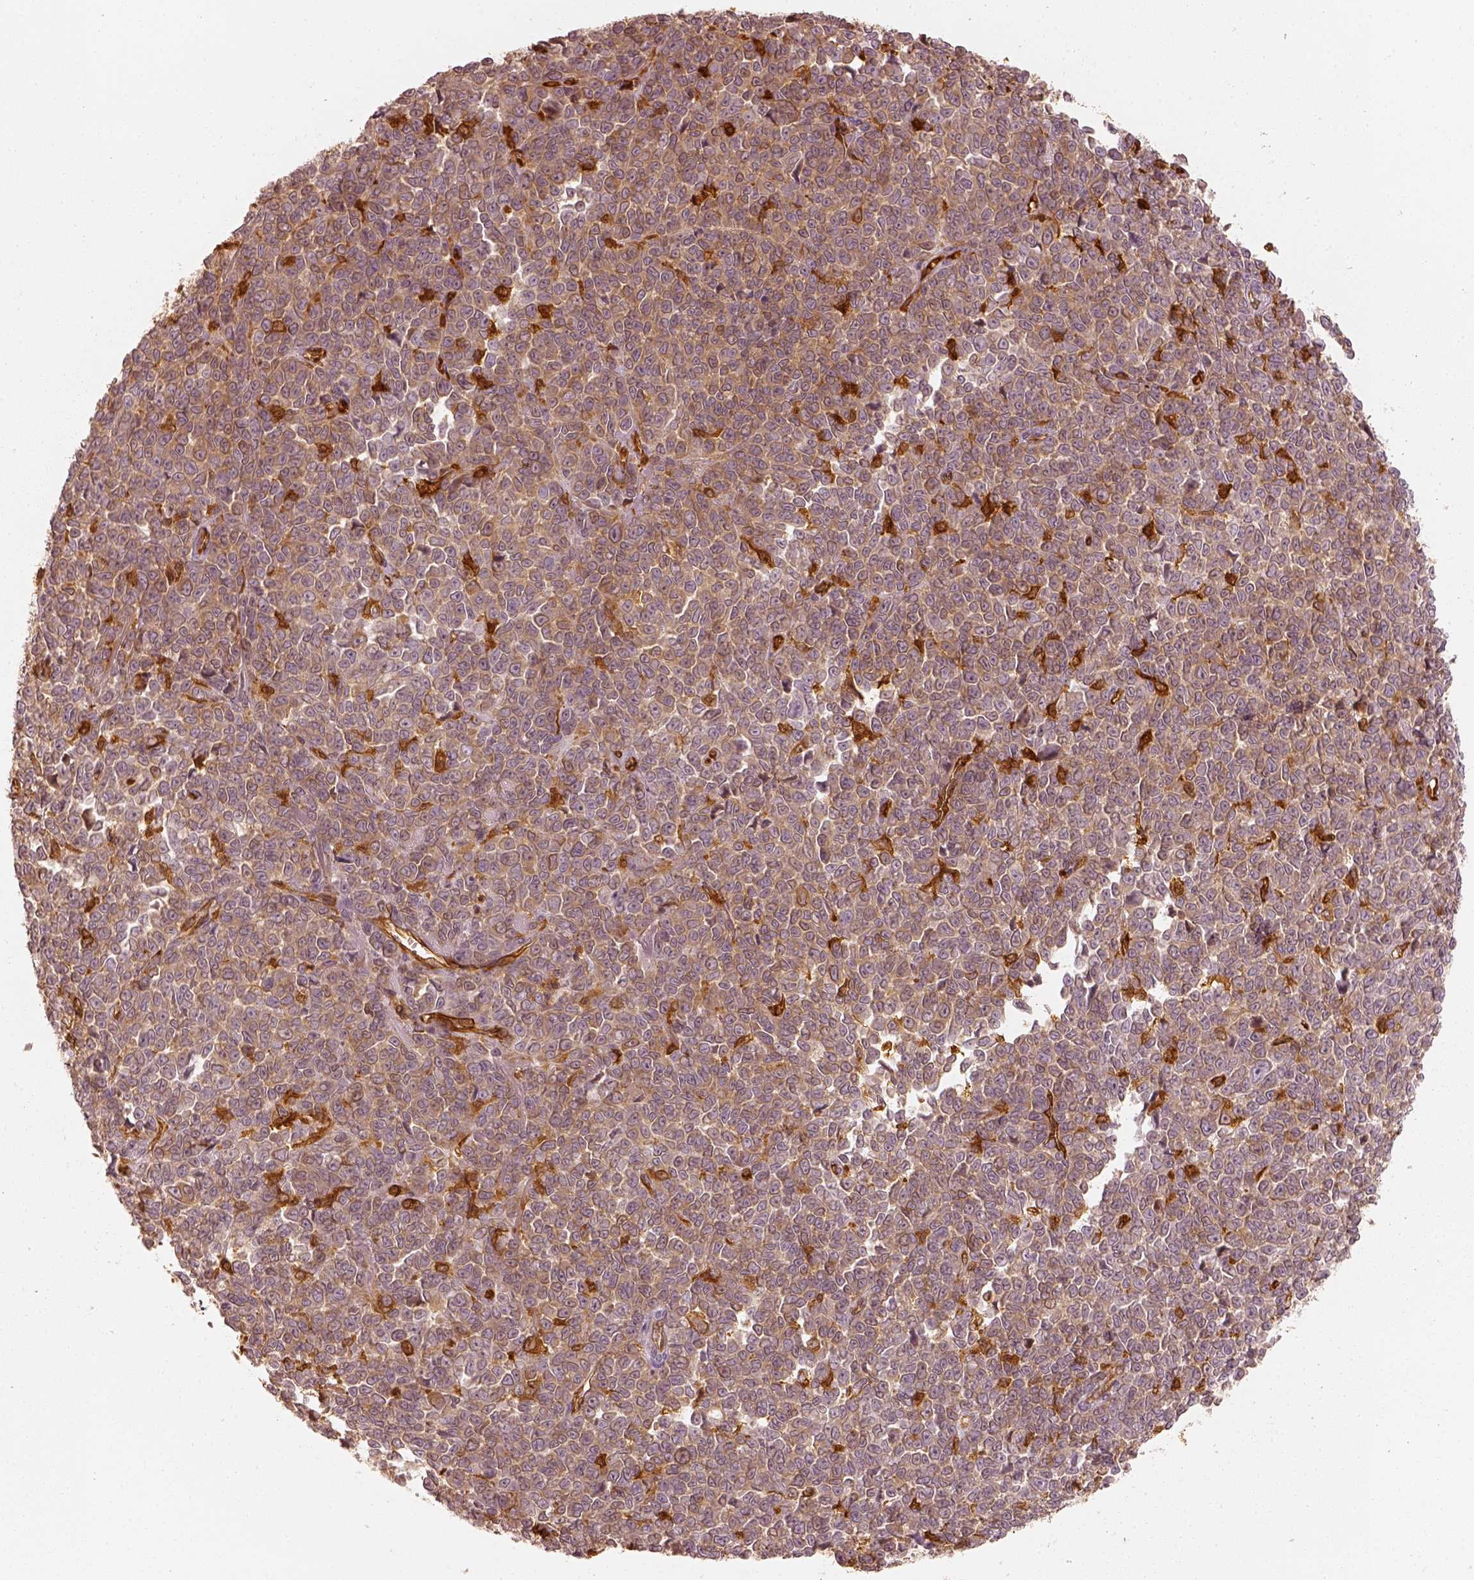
{"staining": {"intensity": "weak", "quantity": ">75%", "location": "cytoplasmic/membranous"}, "tissue": "melanoma", "cell_type": "Tumor cells", "image_type": "cancer", "snomed": [{"axis": "morphology", "description": "Malignant melanoma, NOS"}, {"axis": "topography", "description": "Skin"}], "caption": "This photomicrograph demonstrates melanoma stained with immunohistochemistry (IHC) to label a protein in brown. The cytoplasmic/membranous of tumor cells show weak positivity for the protein. Nuclei are counter-stained blue.", "gene": "FSCN1", "patient": {"sex": "female", "age": 95}}